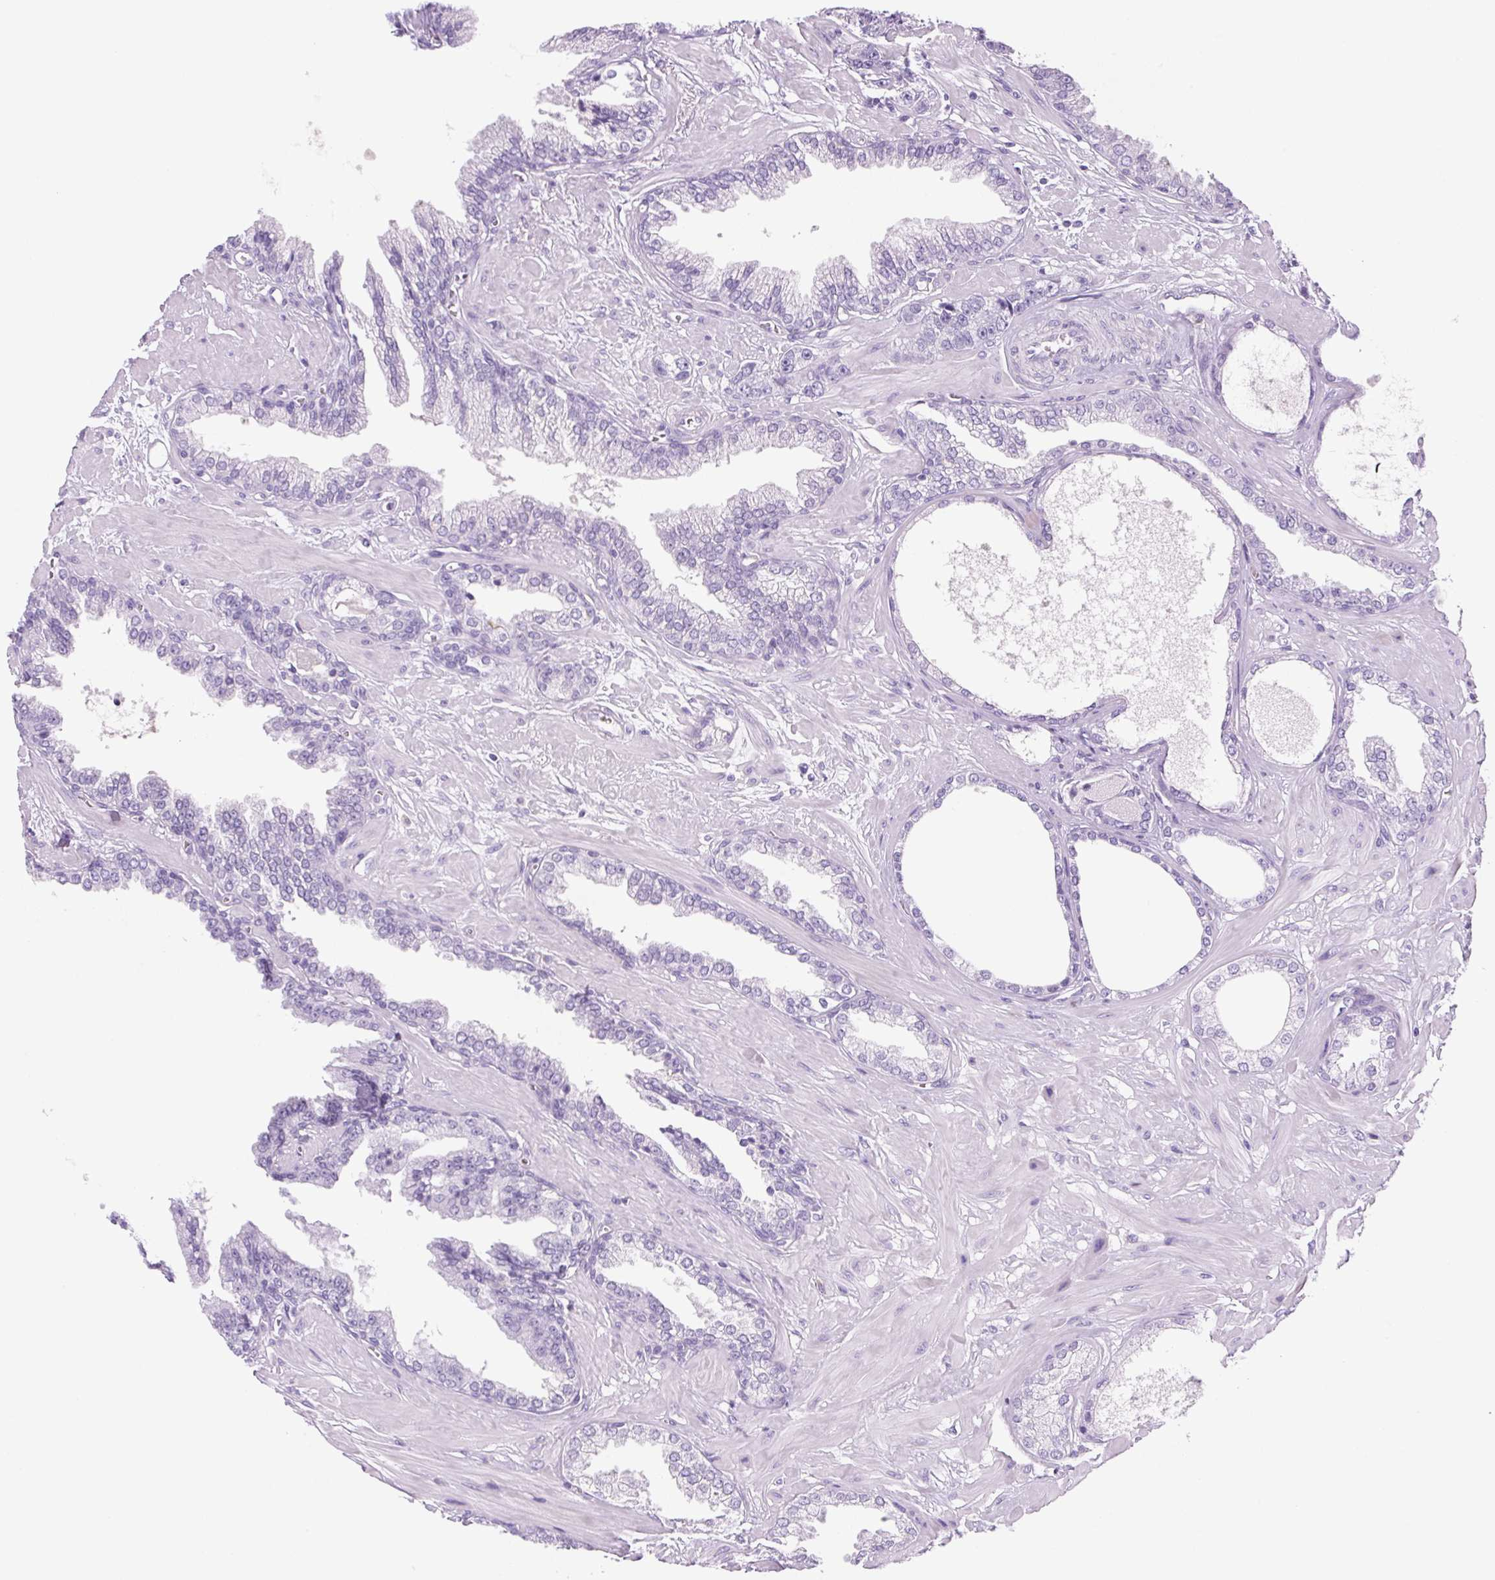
{"staining": {"intensity": "negative", "quantity": "none", "location": "none"}, "tissue": "prostate cancer", "cell_type": "Tumor cells", "image_type": "cancer", "snomed": [{"axis": "morphology", "description": "Adenocarcinoma, High grade"}, {"axis": "topography", "description": "Prostate"}], "caption": "This photomicrograph is of prostate cancer stained with immunohistochemistry to label a protein in brown with the nuclei are counter-stained blue. There is no staining in tumor cells. Brightfield microscopy of immunohistochemistry stained with DAB (3,3'-diaminobenzidine) (brown) and hematoxylin (blue), captured at high magnification.", "gene": "PRRT1", "patient": {"sex": "male", "age": 71}}